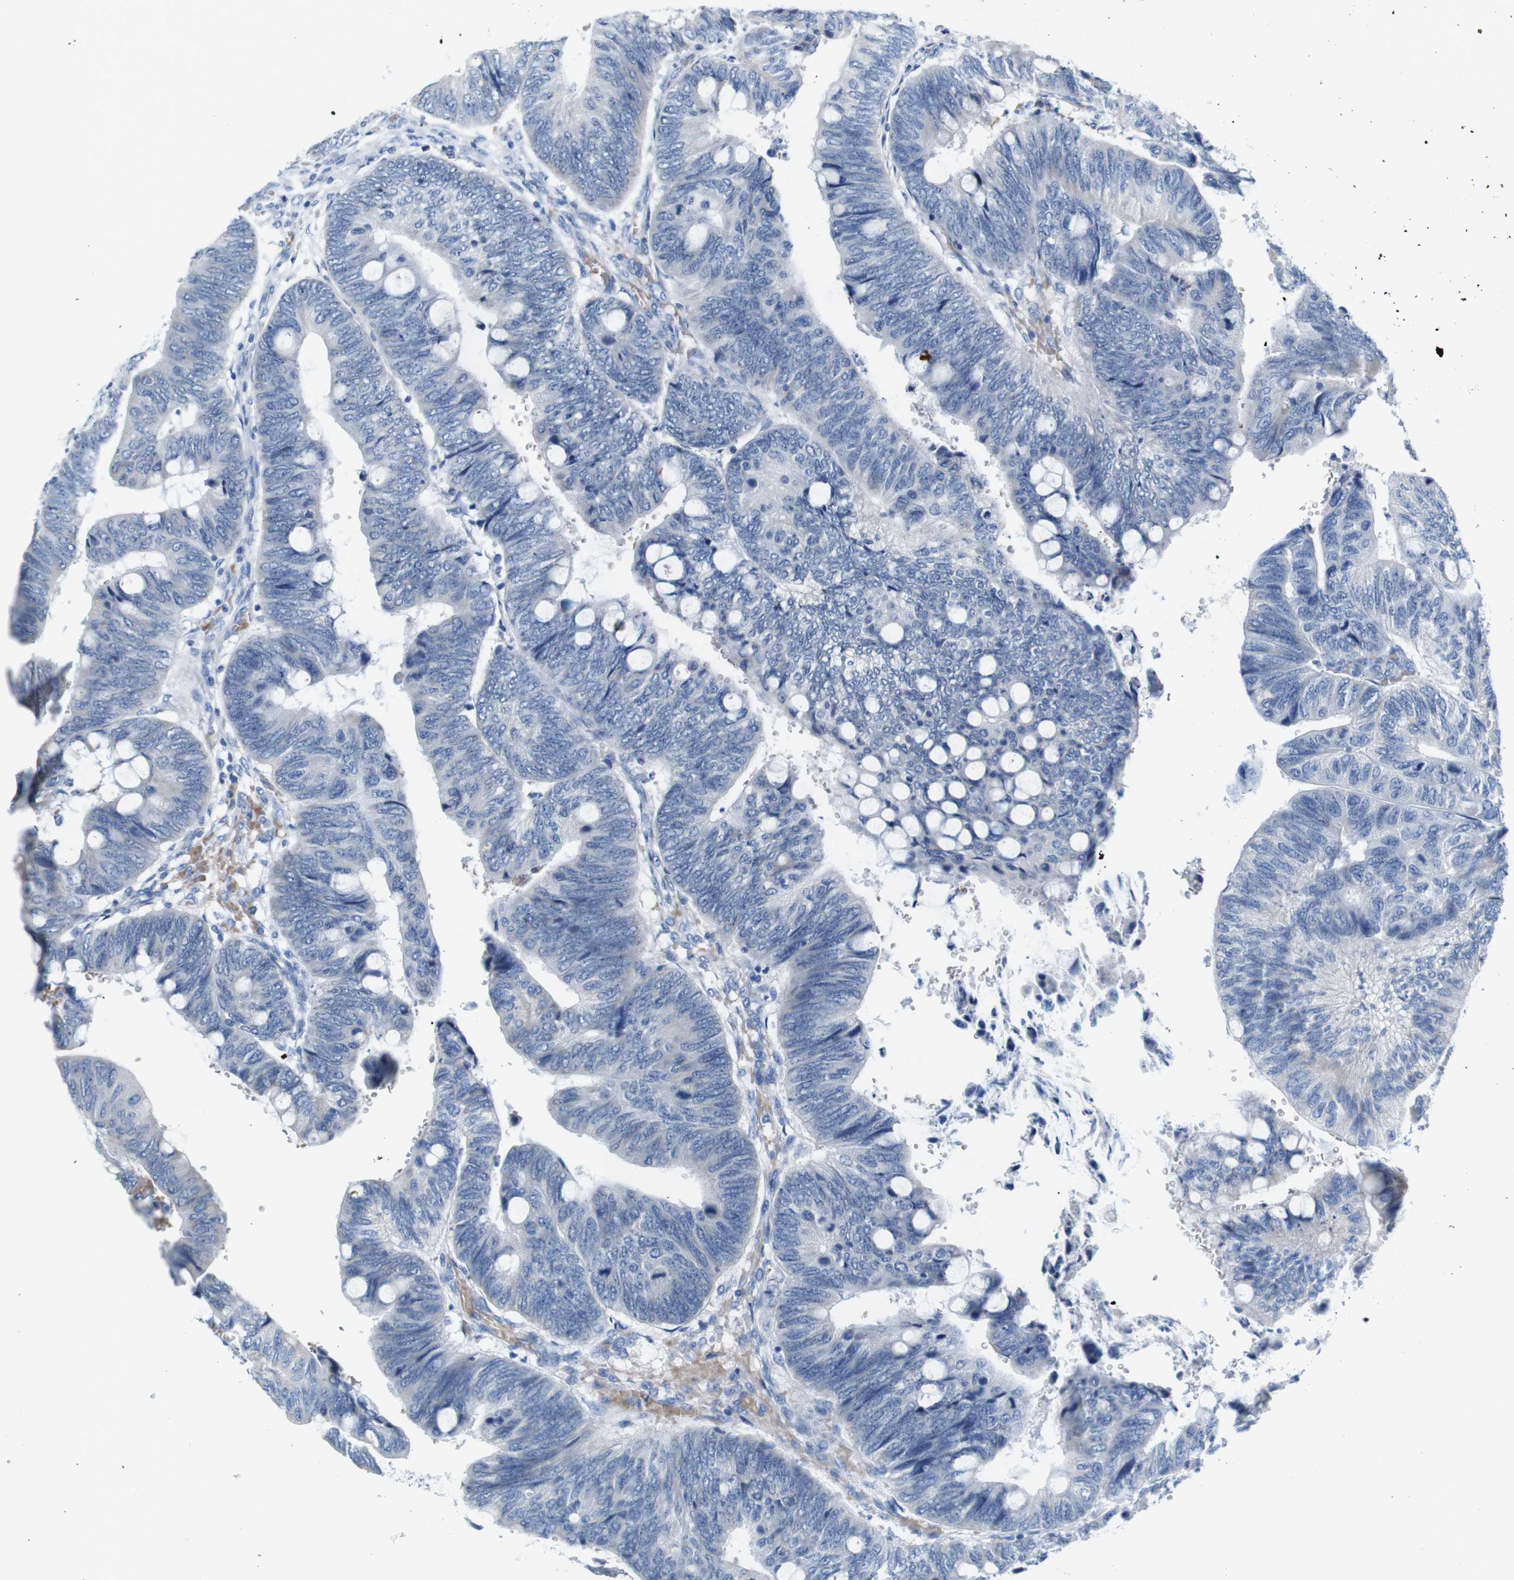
{"staining": {"intensity": "negative", "quantity": "none", "location": "none"}, "tissue": "colorectal cancer", "cell_type": "Tumor cells", "image_type": "cancer", "snomed": [{"axis": "morphology", "description": "Normal tissue, NOS"}, {"axis": "morphology", "description": "Adenocarcinoma, NOS"}, {"axis": "topography", "description": "Rectum"}, {"axis": "topography", "description": "Peripheral nerve tissue"}], "caption": "Colorectal cancer (adenocarcinoma) stained for a protein using immunohistochemistry exhibits no positivity tumor cells.", "gene": "IGSF8", "patient": {"sex": "male", "age": 92}}